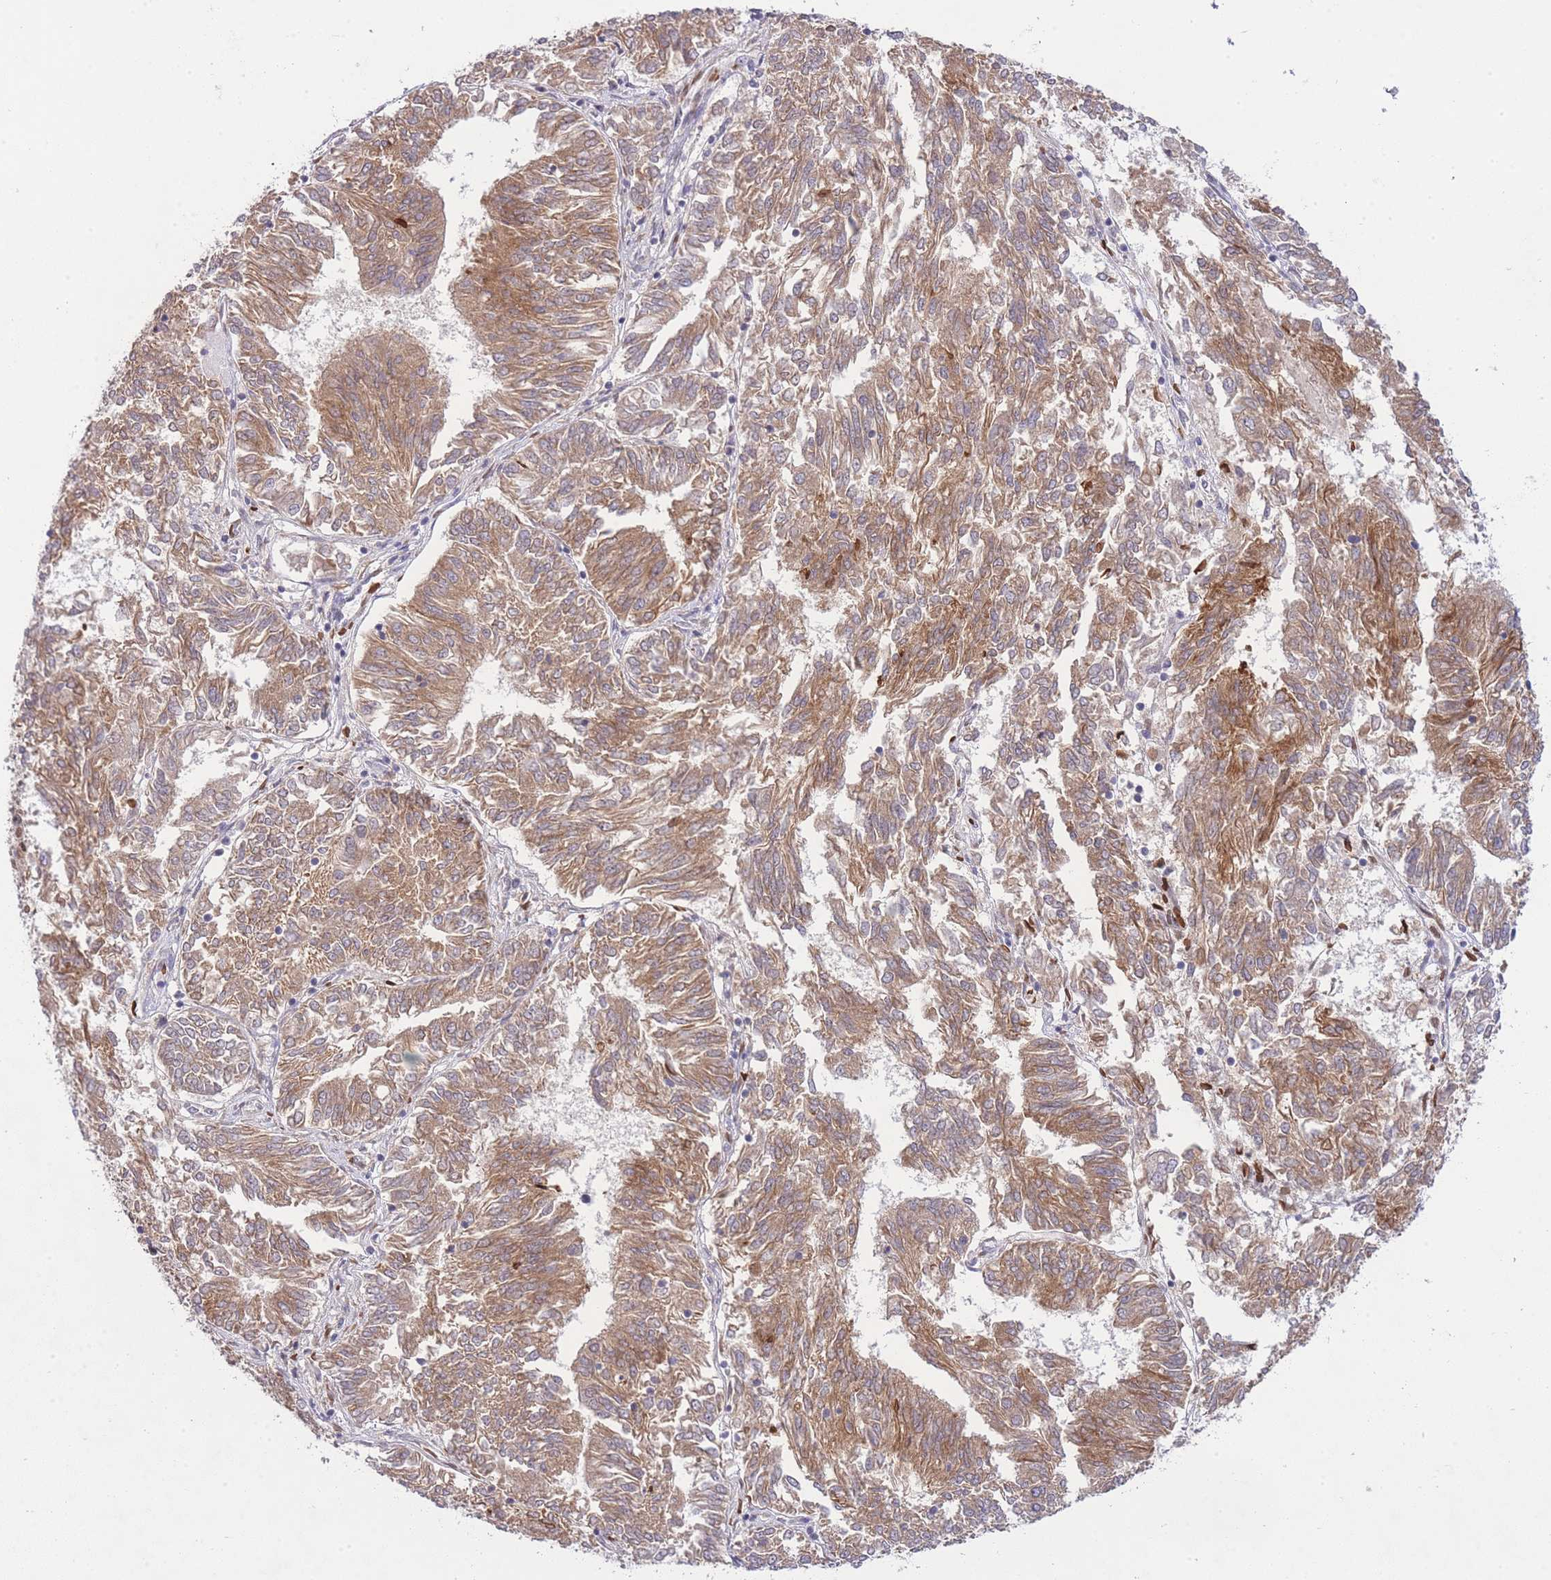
{"staining": {"intensity": "moderate", "quantity": ">75%", "location": "cytoplasmic/membranous"}, "tissue": "endometrial cancer", "cell_type": "Tumor cells", "image_type": "cancer", "snomed": [{"axis": "morphology", "description": "Adenocarcinoma, NOS"}, {"axis": "topography", "description": "Endometrium"}], "caption": "Adenocarcinoma (endometrial) stained with a protein marker shows moderate staining in tumor cells.", "gene": "TMED3", "patient": {"sex": "female", "age": 58}}